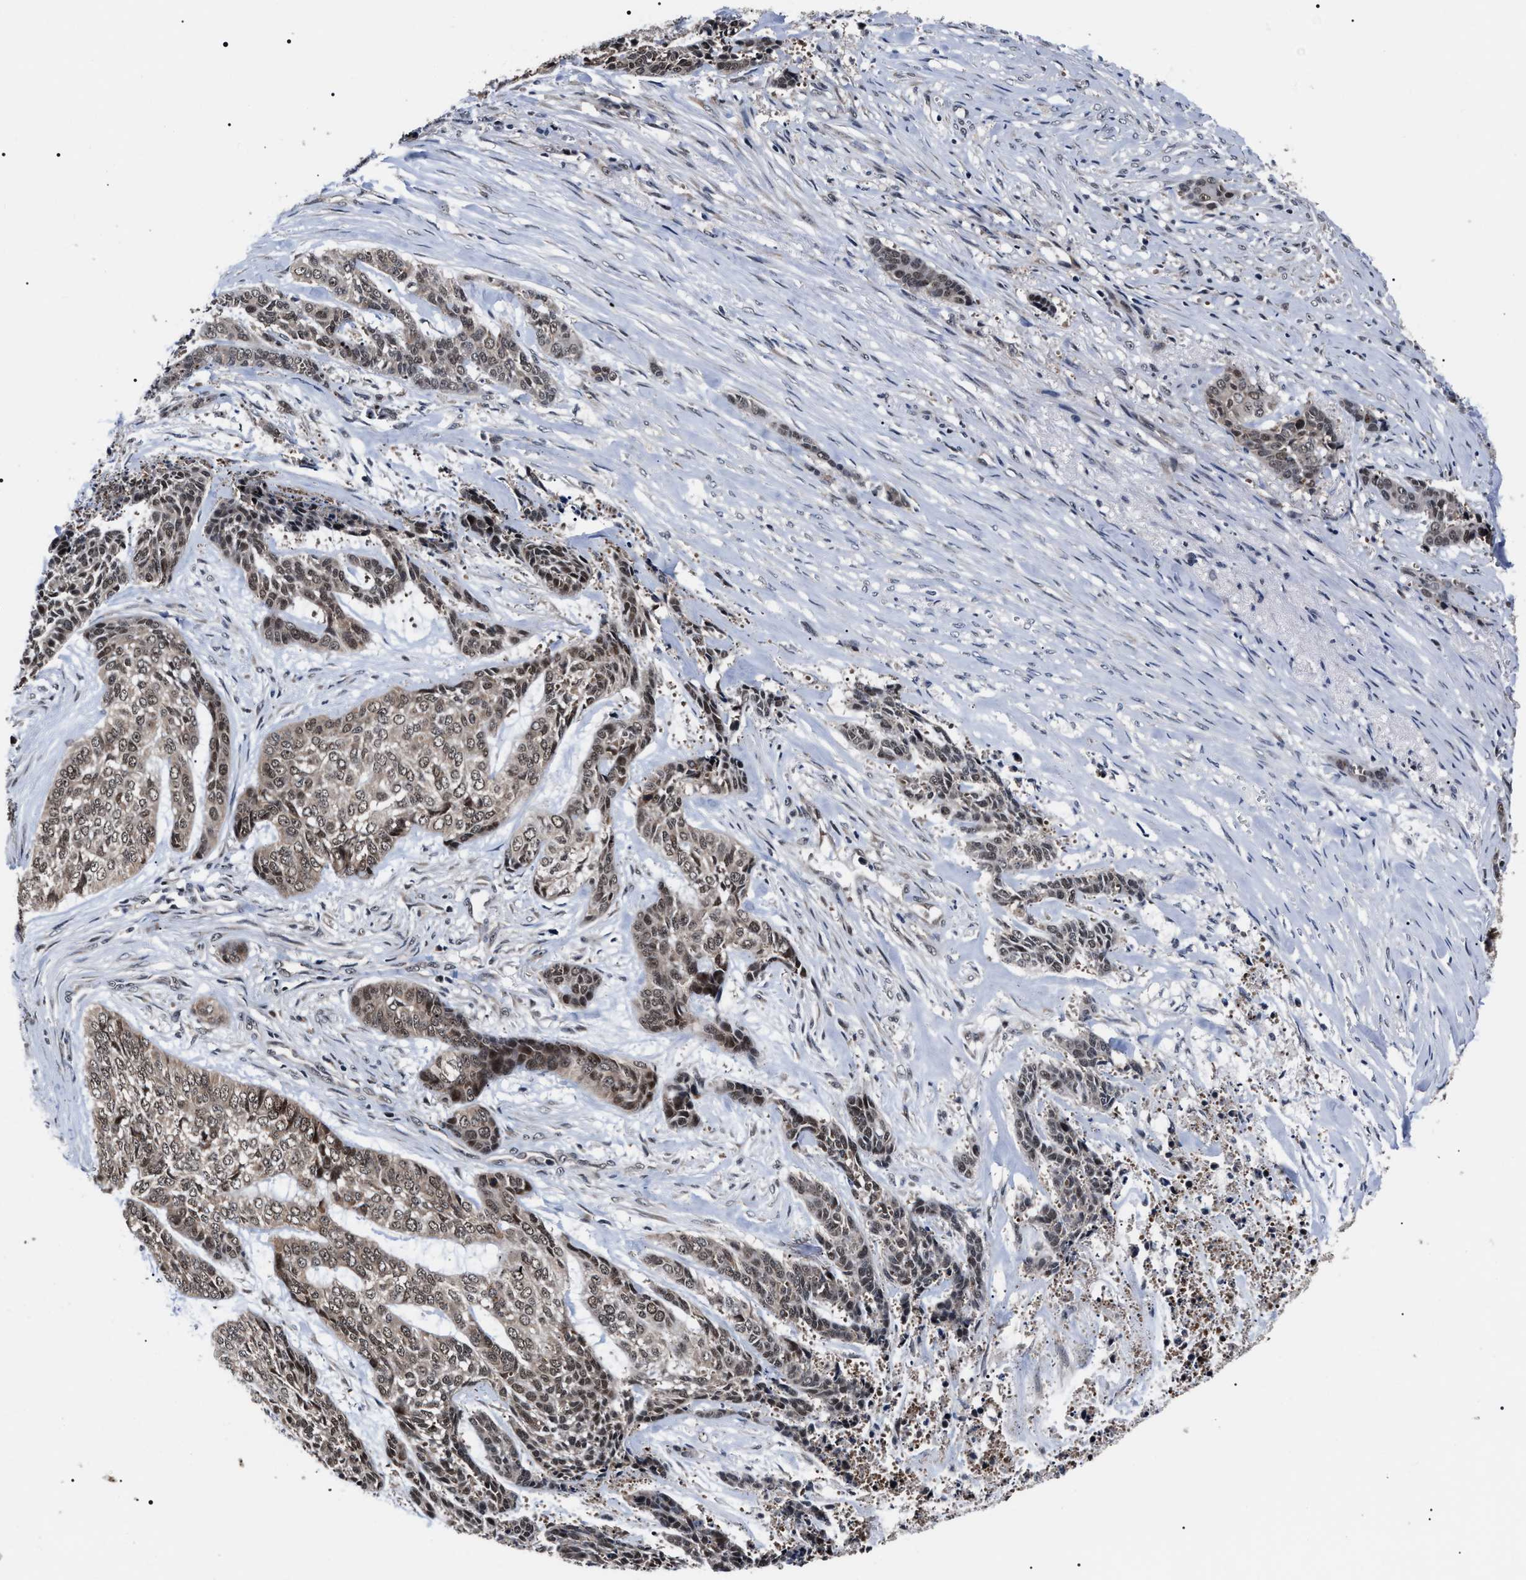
{"staining": {"intensity": "weak", "quantity": ">75%", "location": "cytoplasmic/membranous,nuclear"}, "tissue": "skin cancer", "cell_type": "Tumor cells", "image_type": "cancer", "snomed": [{"axis": "morphology", "description": "Basal cell carcinoma"}, {"axis": "topography", "description": "Skin"}], "caption": "Brown immunohistochemical staining in skin cancer displays weak cytoplasmic/membranous and nuclear expression in approximately >75% of tumor cells.", "gene": "CSNK2A1", "patient": {"sex": "female", "age": 64}}